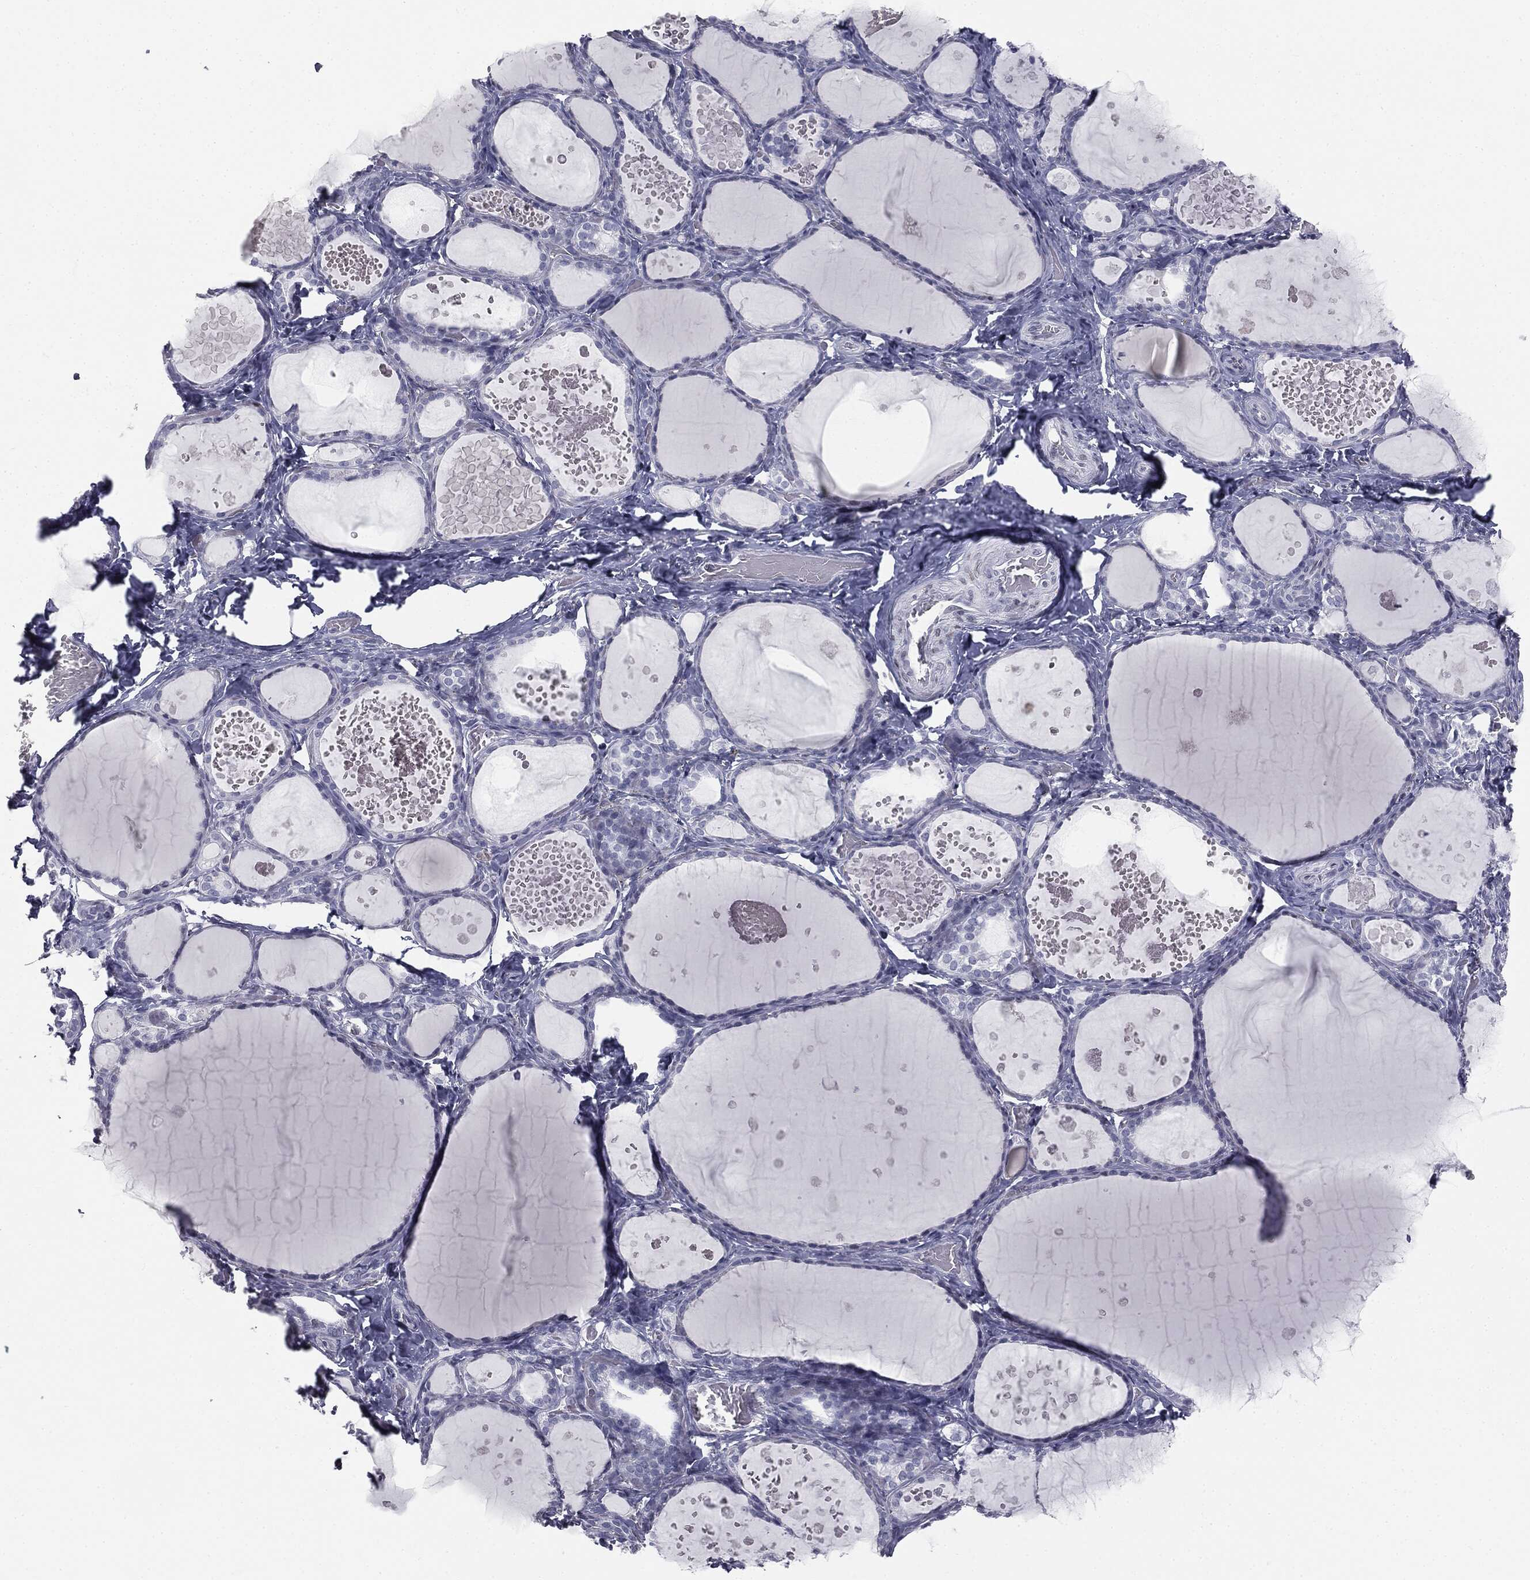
{"staining": {"intensity": "negative", "quantity": "none", "location": "none"}, "tissue": "thyroid gland", "cell_type": "Glandular cells", "image_type": "normal", "snomed": [{"axis": "morphology", "description": "Normal tissue, NOS"}, {"axis": "topography", "description": "Thyroid gland"}], "caption": "Immunohistochemistry of benign human thyroid gland exhibits no staining in glandular cells.", "gene": "ALDOB", "patient": {"sex": "female", "age": 56}}